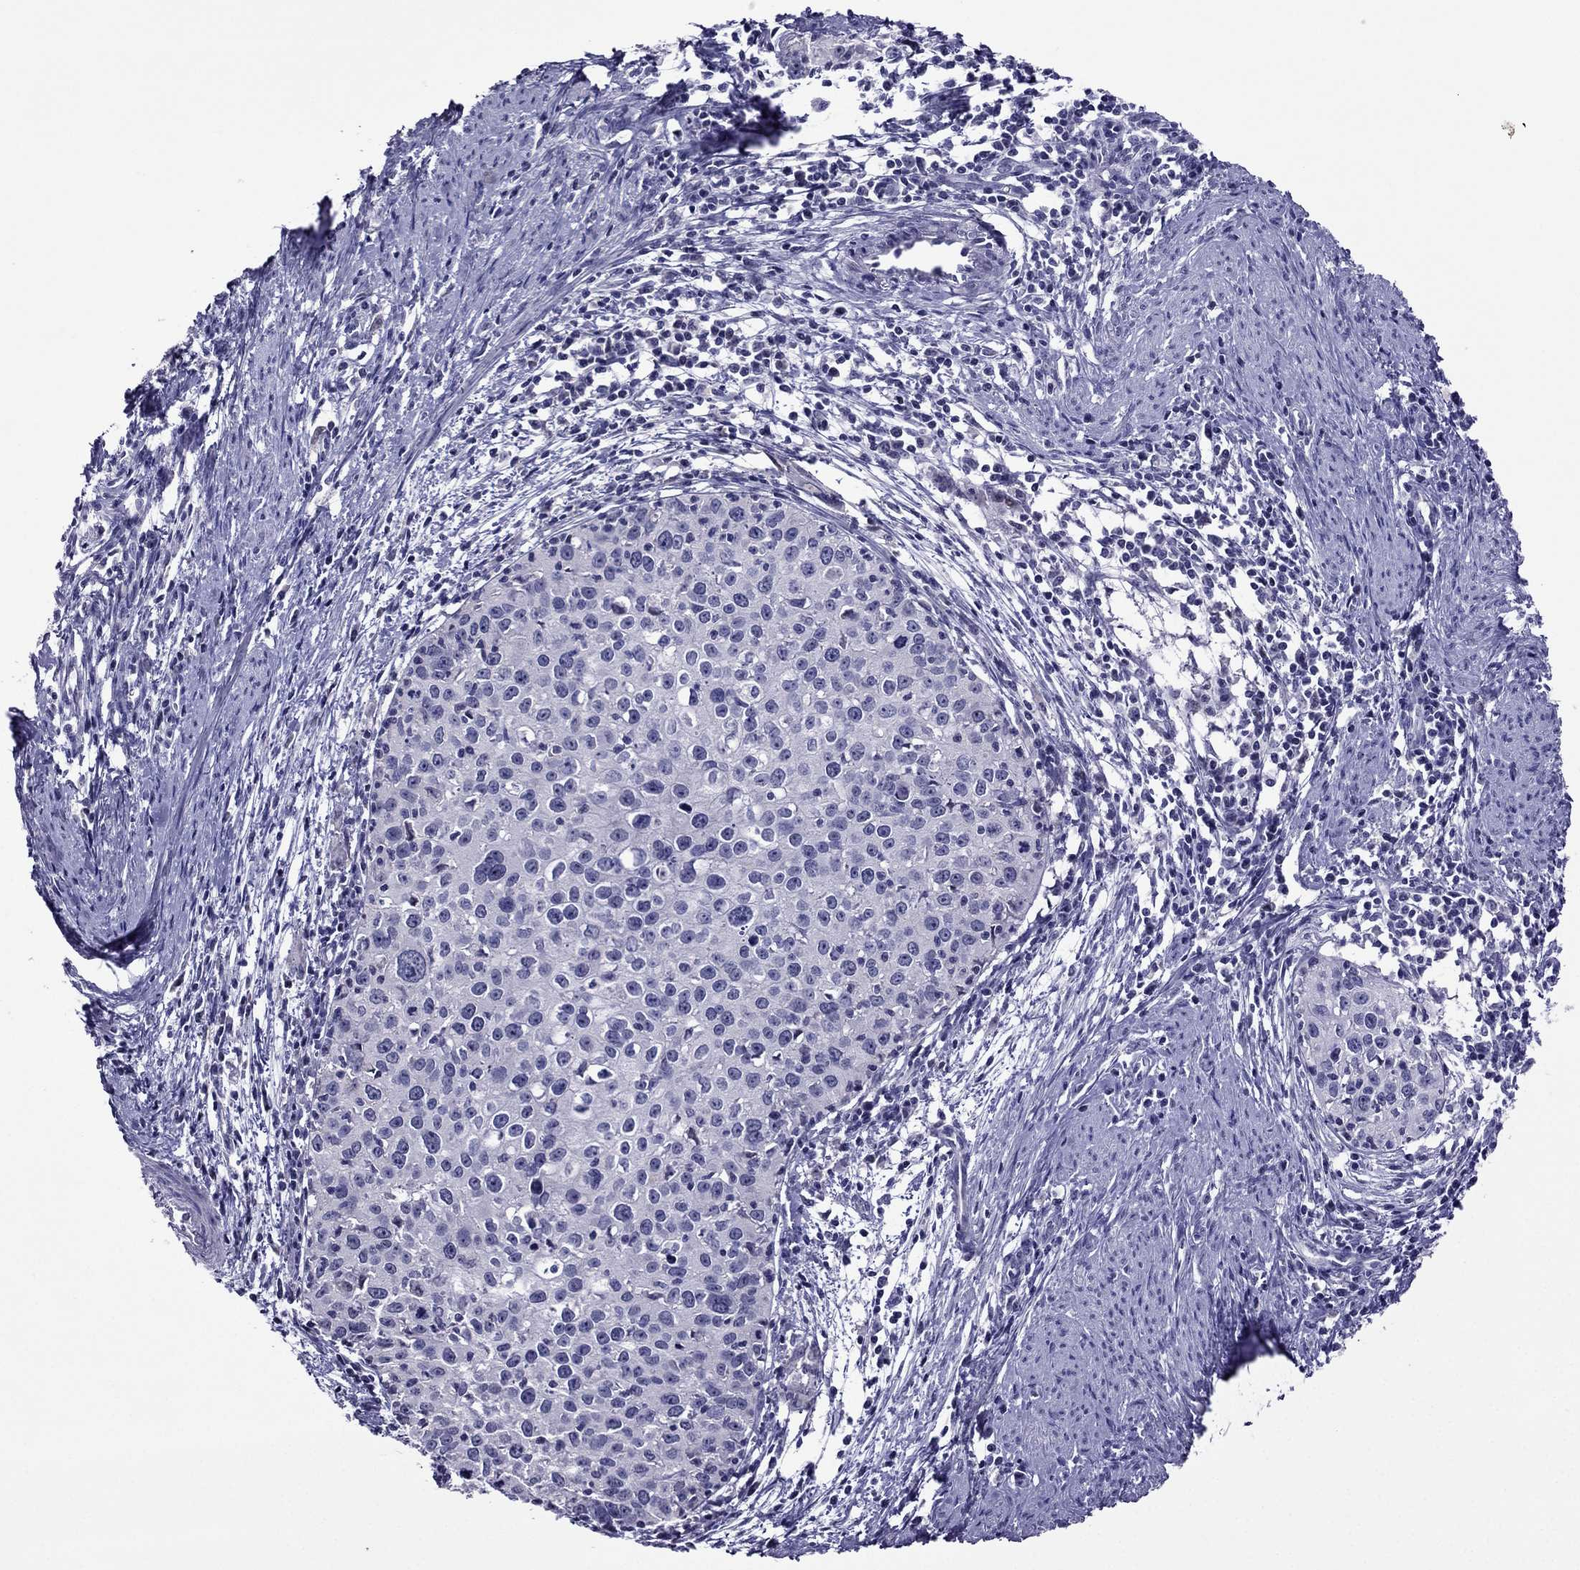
{"staining": {"intensity": "negative", "quantity": "none", "location": "none"}, "tissue": "cervical cancer", "cell_type": "Tumor cells", "image_type": "cancer", "snomed": [{"axis": "morphology", "description": "Squamous cell carcinoma, NOS"}, {"axis": "topography", "description": "Cervix"}], "caption": "The immunohistochemistry photomicrograph has no significant expression in tumor cells of cervical cancer (squamous cell carcinoma) tissue.", "gene": "SPTBN4", "patient": {"sex": "female", "age": 40}}